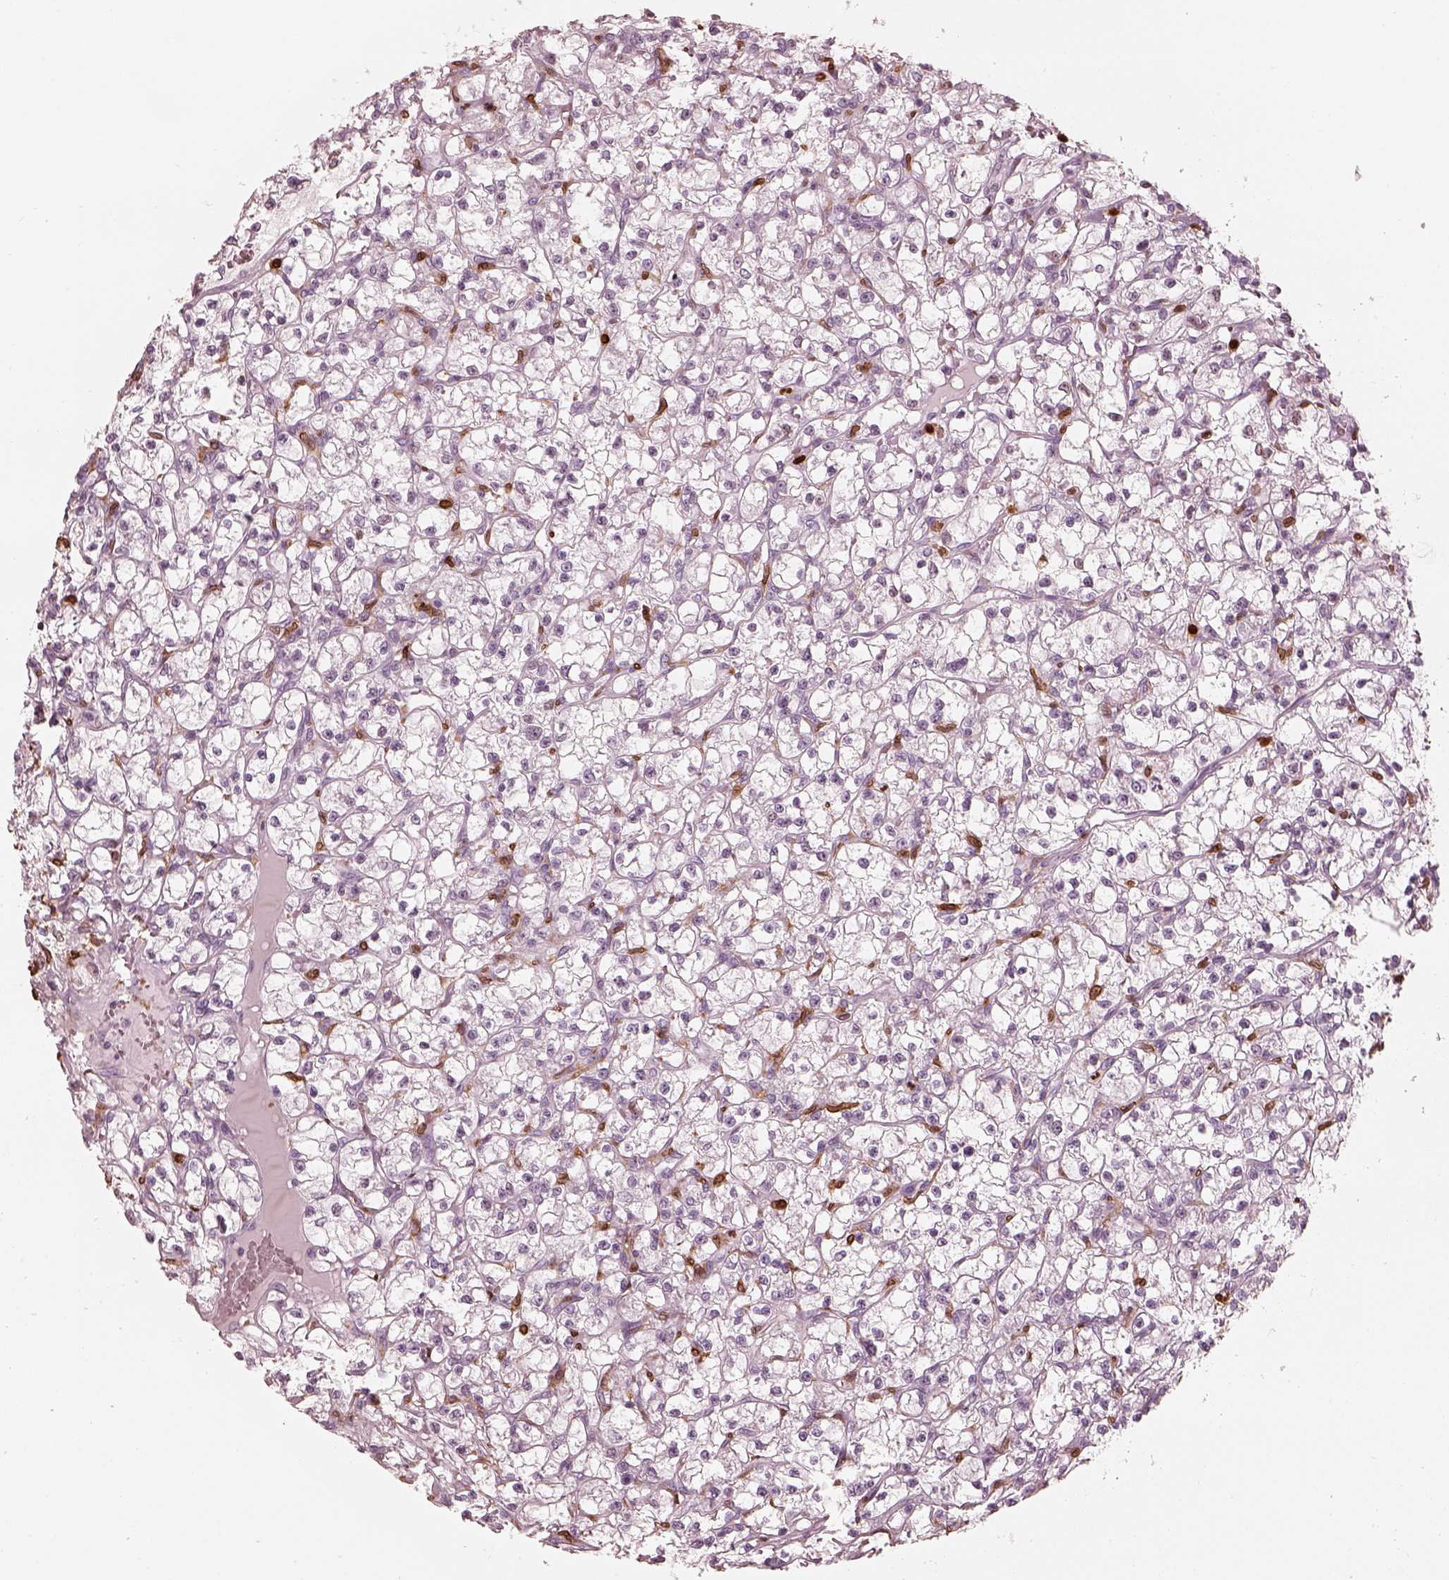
{"staining": {"intensity": "negative", "quantity": "none", "location": "none"}, "tissue": "renal cancer", "cell_type": "Tumor cells", "image_type": "cancer", "snomed": [{"axis": "morphology", "description": "Adenocarcinoma, NOS"}, {"axis": "topography", "description": "Kidney"}], "caption": "A histopathology image of human renal cancer (adenocarcinoma) is negative for staining in tumor cells. (IHC, brightfield microscopy, high magnification).", "gene": "ALOX5", "patient": {"sex": "female", "age": 59}}